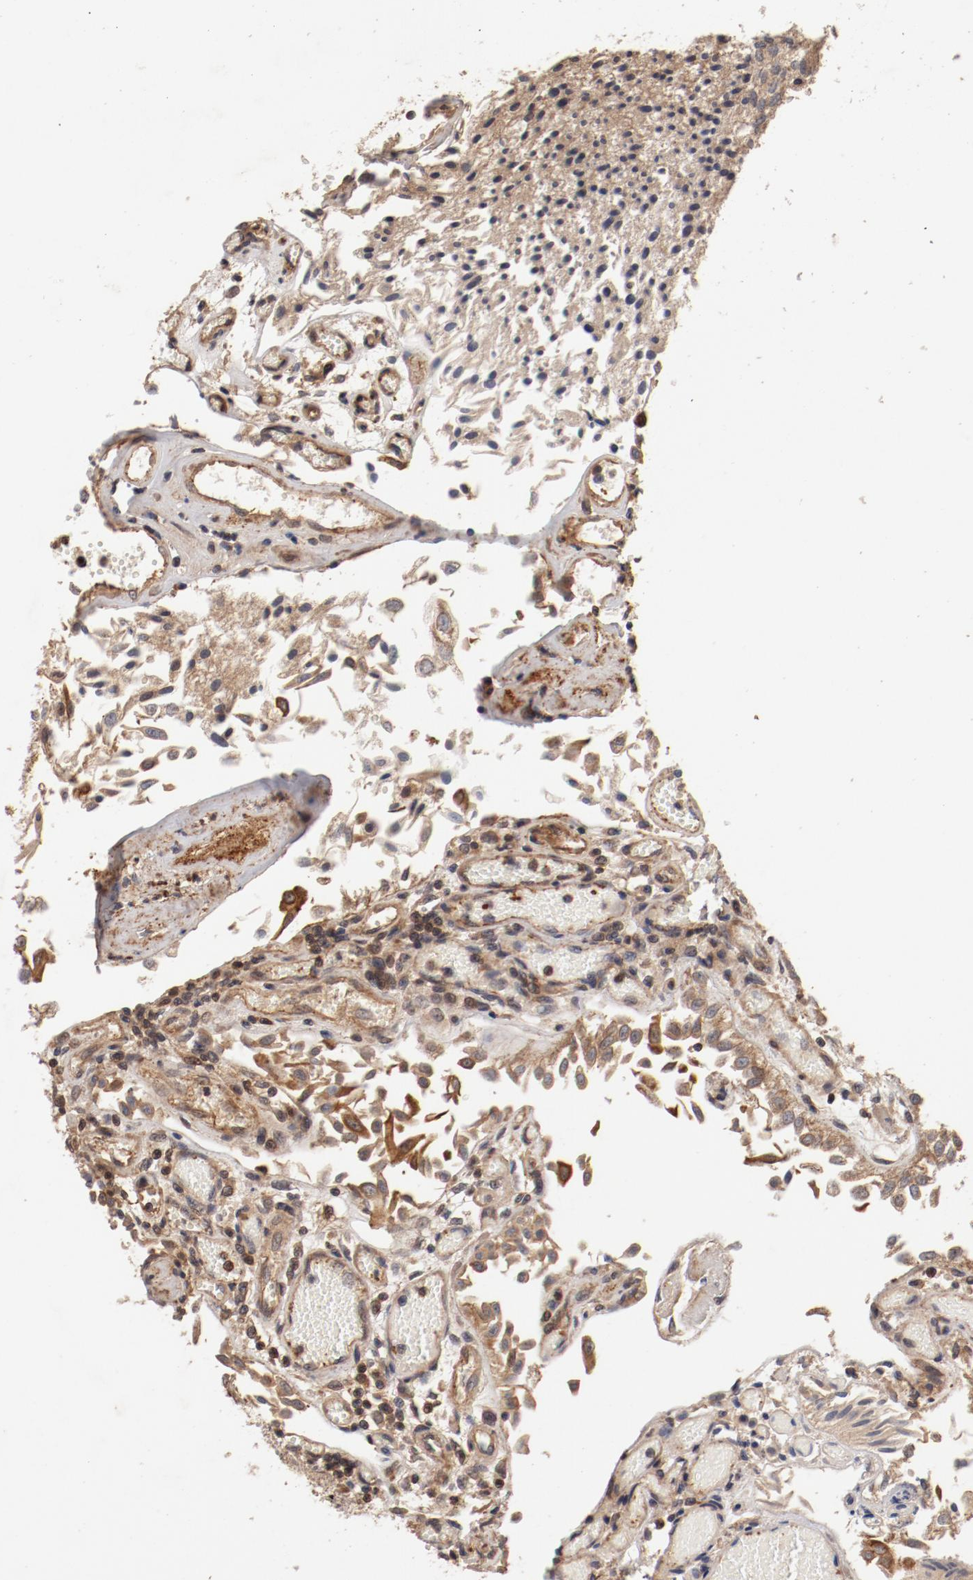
{"staining": {"intensity": "moderate", "quantity": ">75%", "location": "cytoplasmic/membranous"}, "tissue": "urothelial cancer", "cell_type": "Tumor cells", "image_type": "cancer", "snomed": [{"axis": "morphology", "description": "Urothelial carcinoma, Low grade"}, {"axis": "topography", "description": "Urinary bladder"}], "caption": "Human urothelial cancer stained for a protein (brown) displays moderate cytoplasmic/membranous positive positivity in about >75% of tumor cells.", "gene": "GUF1", "patient": {"sex": "male", "age": 86}}